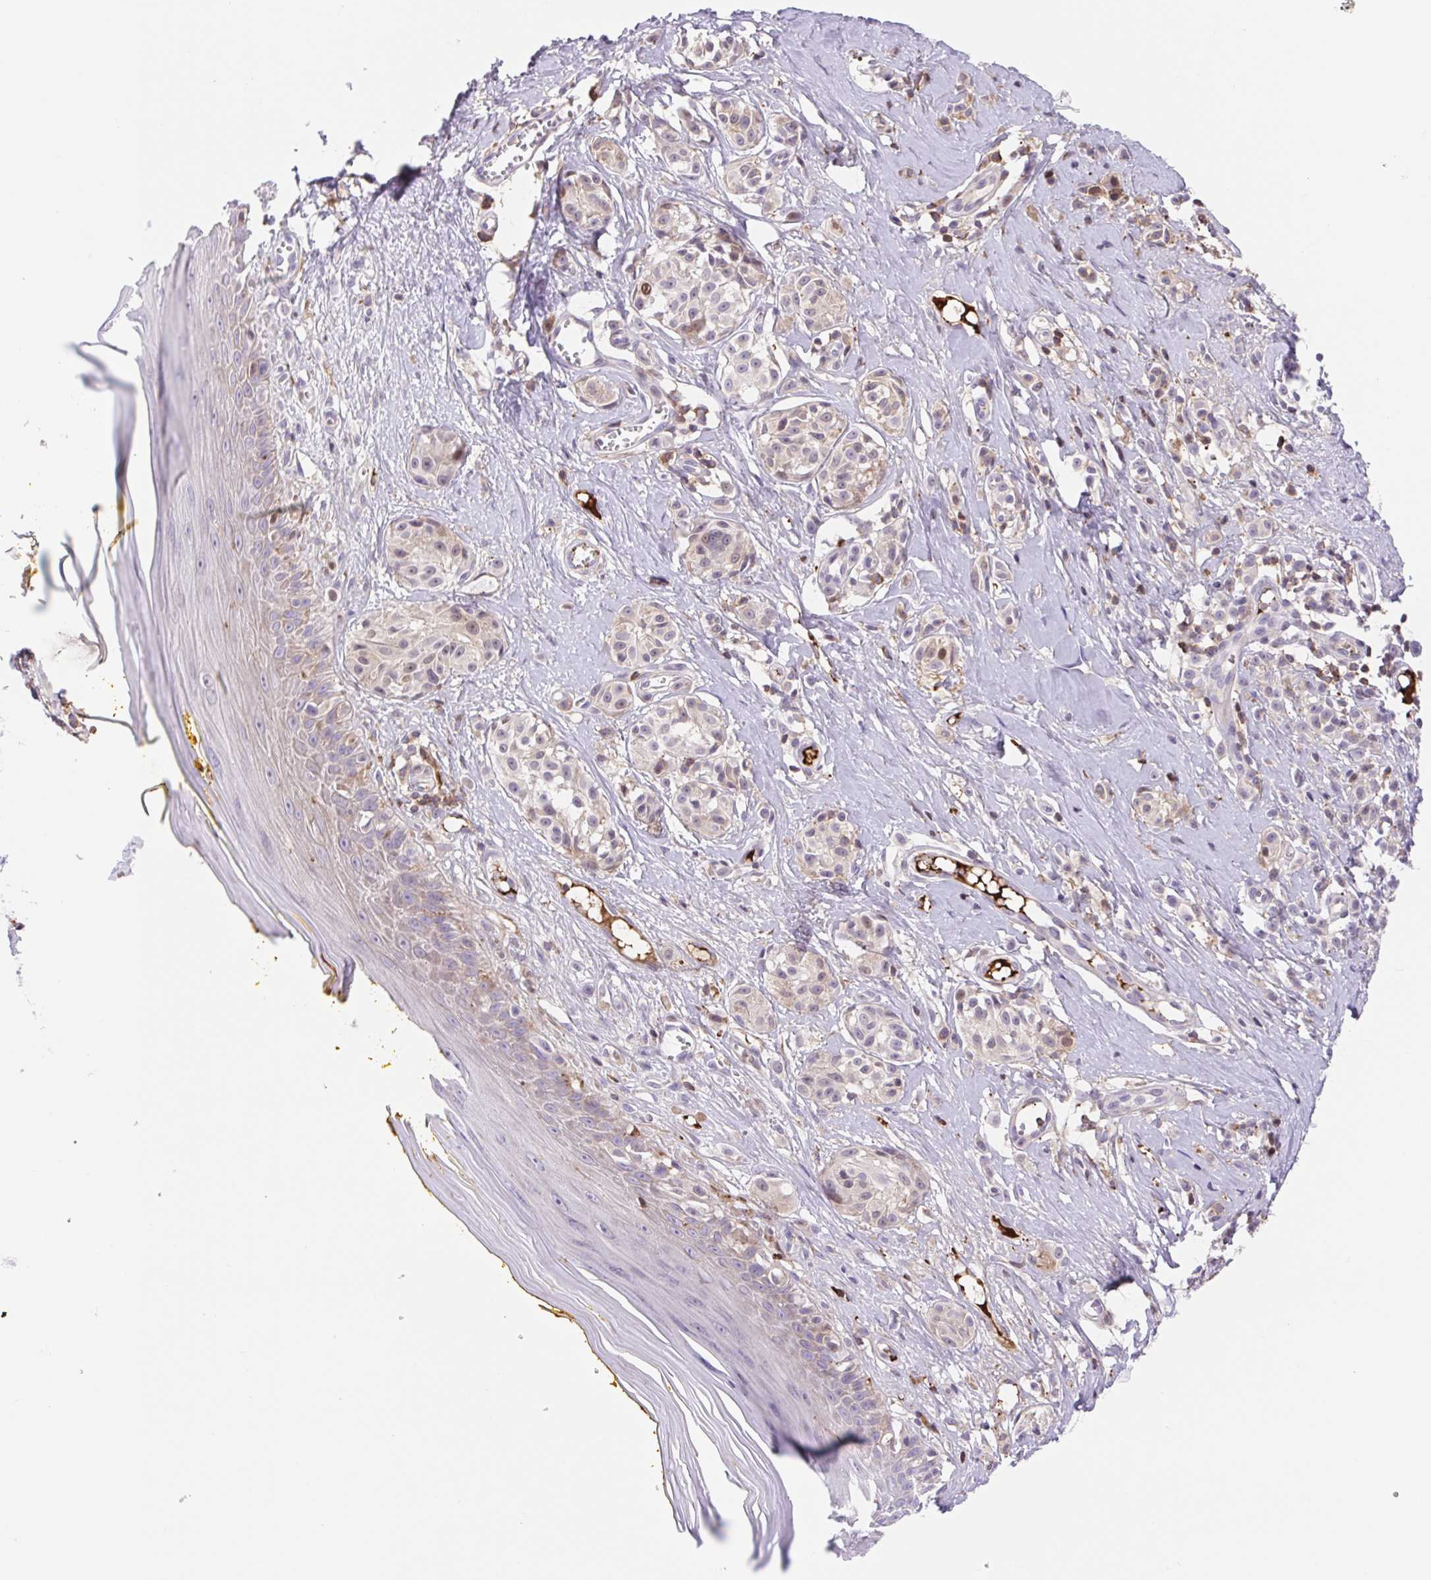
{"staining": {"intensity": "weak", "quantity": "<25%", "location": "nuclear"}, "tissue": "melanoma", "cell_type": "Tumor cells", "image_type": "cancer", "snomed": [{"axis": "morphology", "description": "Malignant melanoma, NOS"}, {"axis": "topography", "description": "Skin"}], "caption": "DAB immunohistochemical staining of melanoma displays no significant staining in tumor cells.", "gene": "TPRG1", "patient": {"sex": "male", "age": 74}}